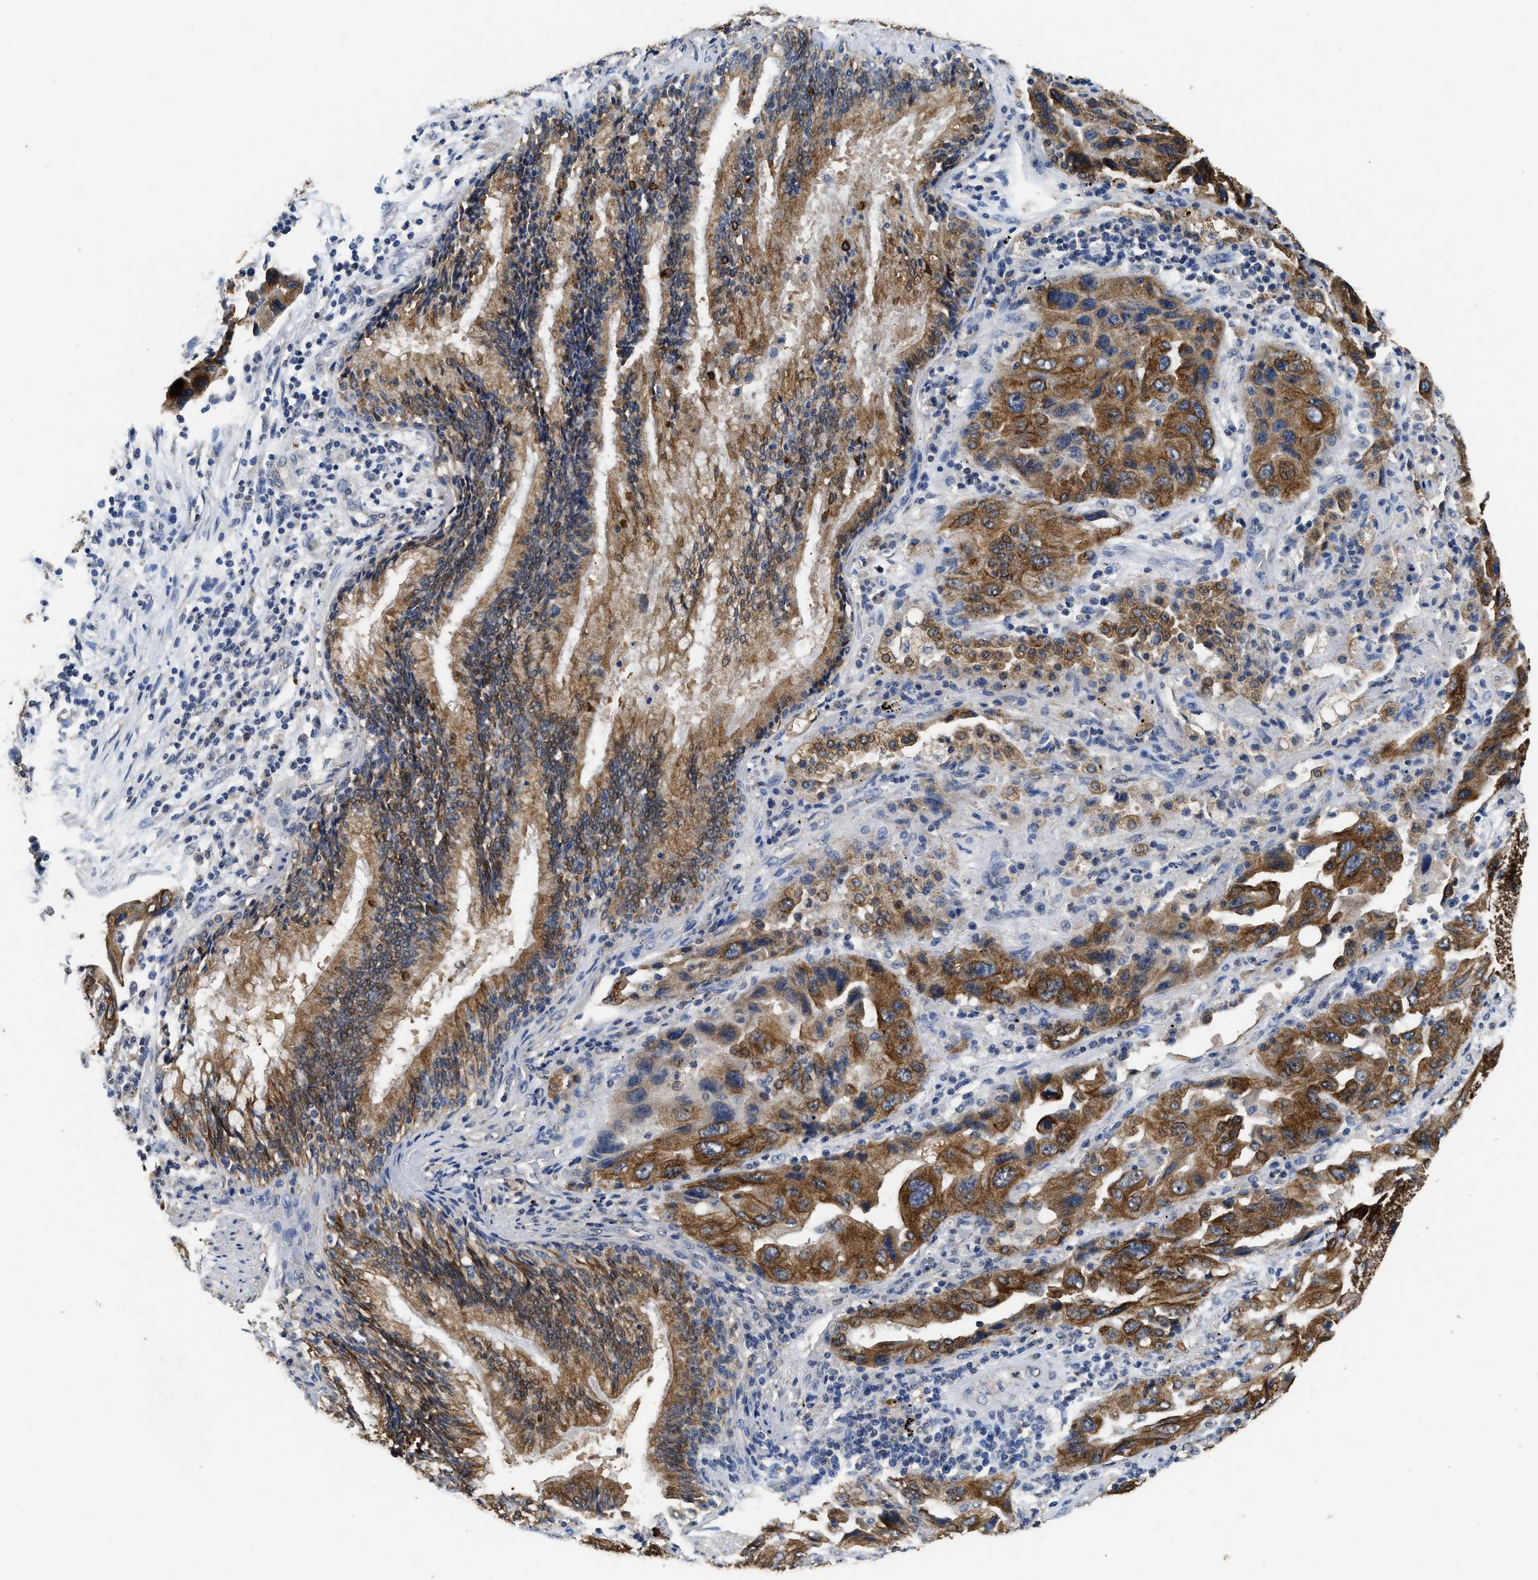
{"staining": {"intensity": "moderate", "quantity": ">75%", "location": "cytoplasmic/membranous"}, "tissue": "lung cancer", "cell_type": "Tumor cells", "image_type": "cancer", "snomed": [{"axis": "morphology", "description": "Adenocarcinoma, NOS"}, {"axis": "topography", "description": "Lung"}], "caption": "Protein analysis of lung cancer (adenocarcinoma) tissue displays moderate cytoplasmic/membranous staining in about >75% of tumor cells.", "gene": "CTNNA1", "patient": {"sex": "female", "age": 65}}